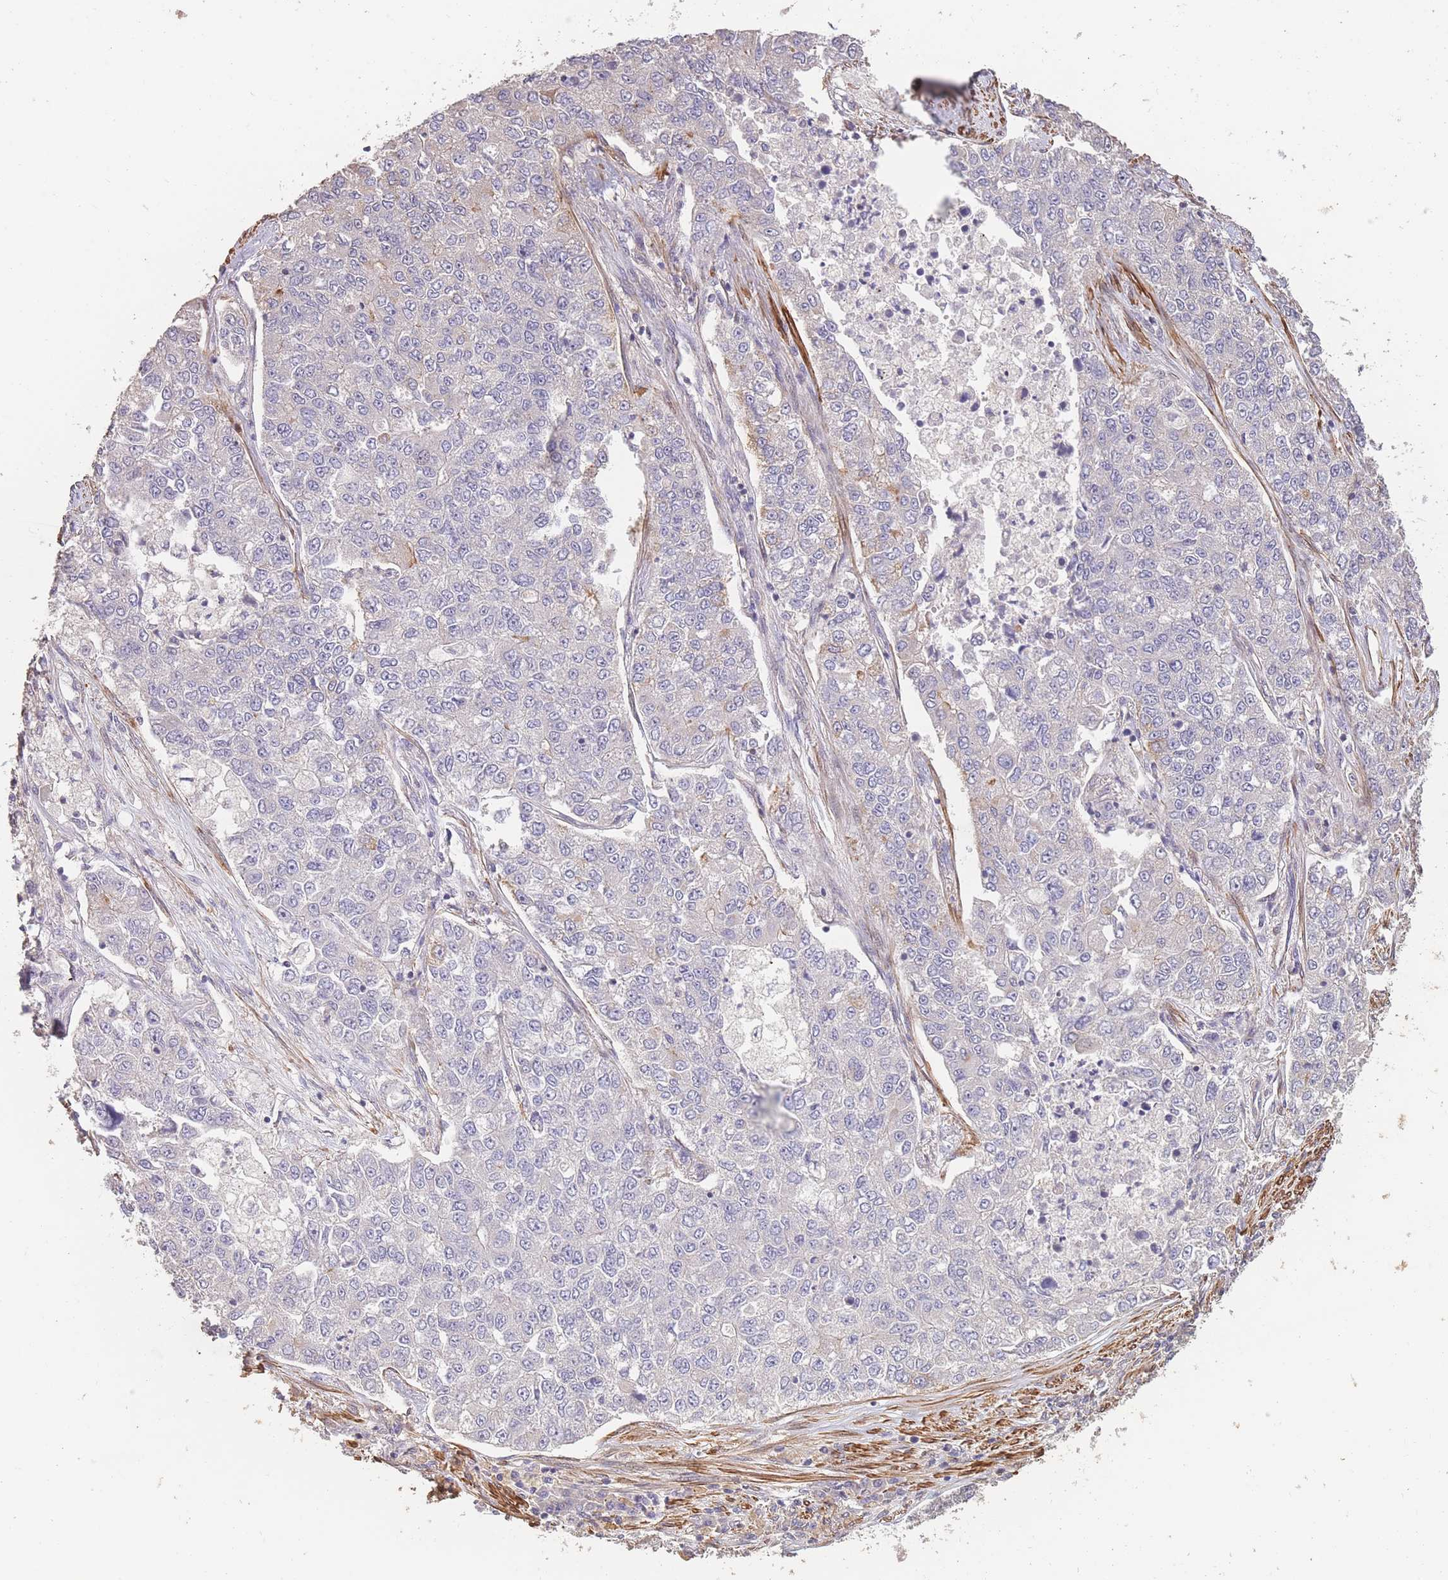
{"staining": {"intensity": "negative", "quantity": "none", "location": "none"}, "tissue": "lung cancer", "cell_type": "Tumor cells", "image_type": "cancer", "snomed": [{"axis": "morphology", "description": "Adenocarcinoma, NOS"}, {"axis": "topography", "description": "Lung"}], "caption": "Adenocarcinoma (lung) was stained to show a protein in brown. There is no significant positivity in tumor cells. (Brightfield microscopy of DAB (3,3'-diaminobenzidine) IHC at high magnification).", "gene": "NLRC4", "patient": {"sex": "male", "age": 49}}